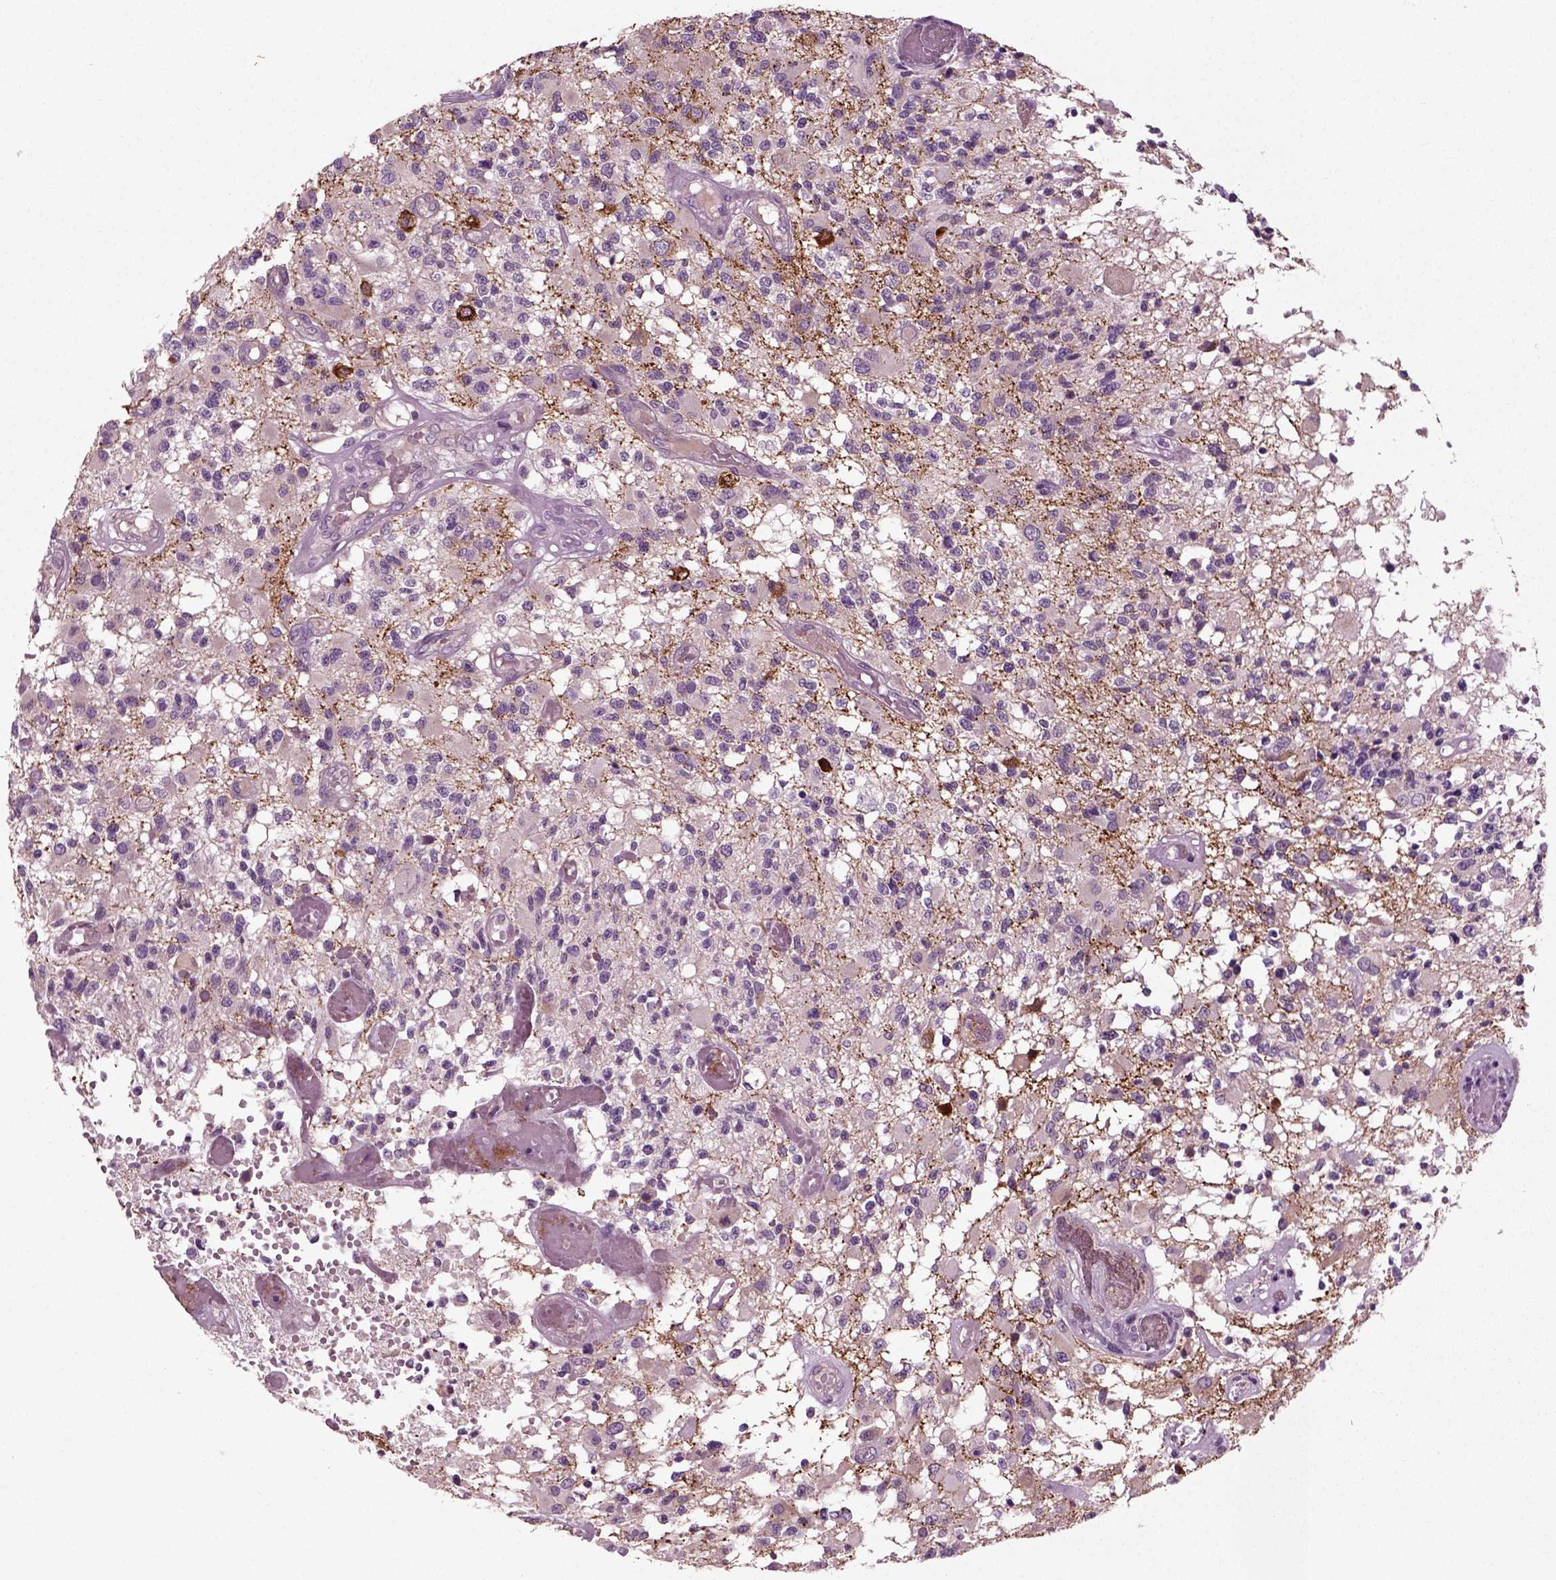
{"staining": {"intensity": "negative", "quantity": "none", "location": "none"}, "tissue": "glioma", "cell_type": "Tumor cells", "image_type": "cancer", "snomed": [{"axis": "morphology", "description": "Glioma, malignant, High grade"}, {"axis": "topography", "description": "Brain"}], "caption": "Immunohistochemistry photomicrograph of neoplastic tissue: malignant glioma (high-grade) stained with DAB exhibits no significant protein positivity in tumor cells. (DAB (3,3'-diaminobenzidine) immunohistochemistry visualized using brightfield microscopy, high magnification).", "gene": "RND2", "patient": {"sex": "female", "age": 63}}